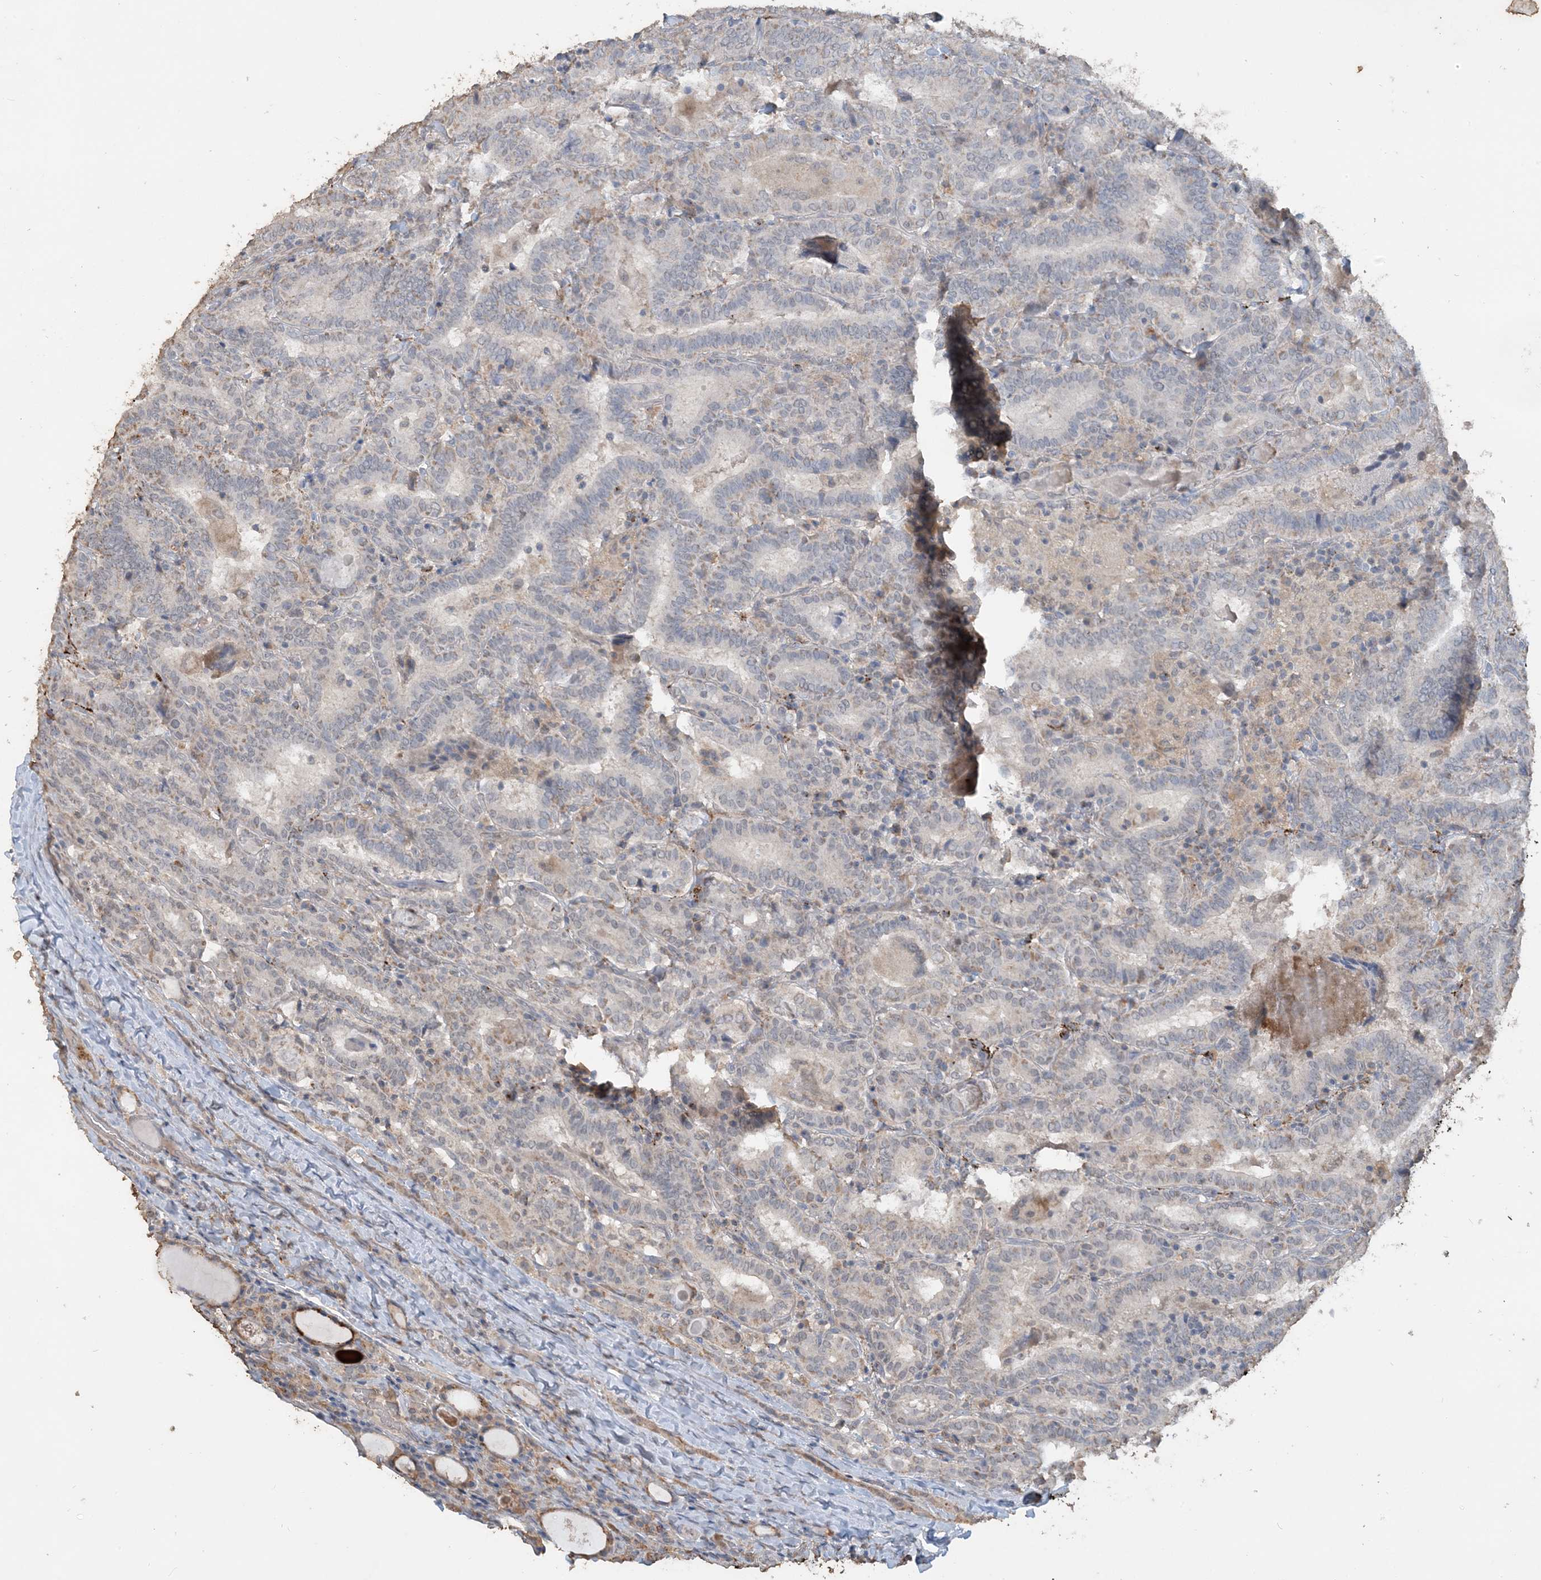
{"staining": {"intensity": "weak", "quantity": "<25%", "location": "cytoplasmic/membranous"}, "tissue": "thyroid cancer", "cell_type": "Tumor cells", "image_type": "cancer", "snomed": [{"axis": "morphology", "description": "Papillary adenocarcinoma, NOS"}, {"axis": "topography", "description": "Thyroid gland"}], "caption": "Human thyroid cancer (papillary adenocarcinoma) stained for a protein using immunohistochemistry (IHC) shows no positivity in tumor cells.", "gene": "SFMBT2", "patient": {"sex": "female", "age": 72}}